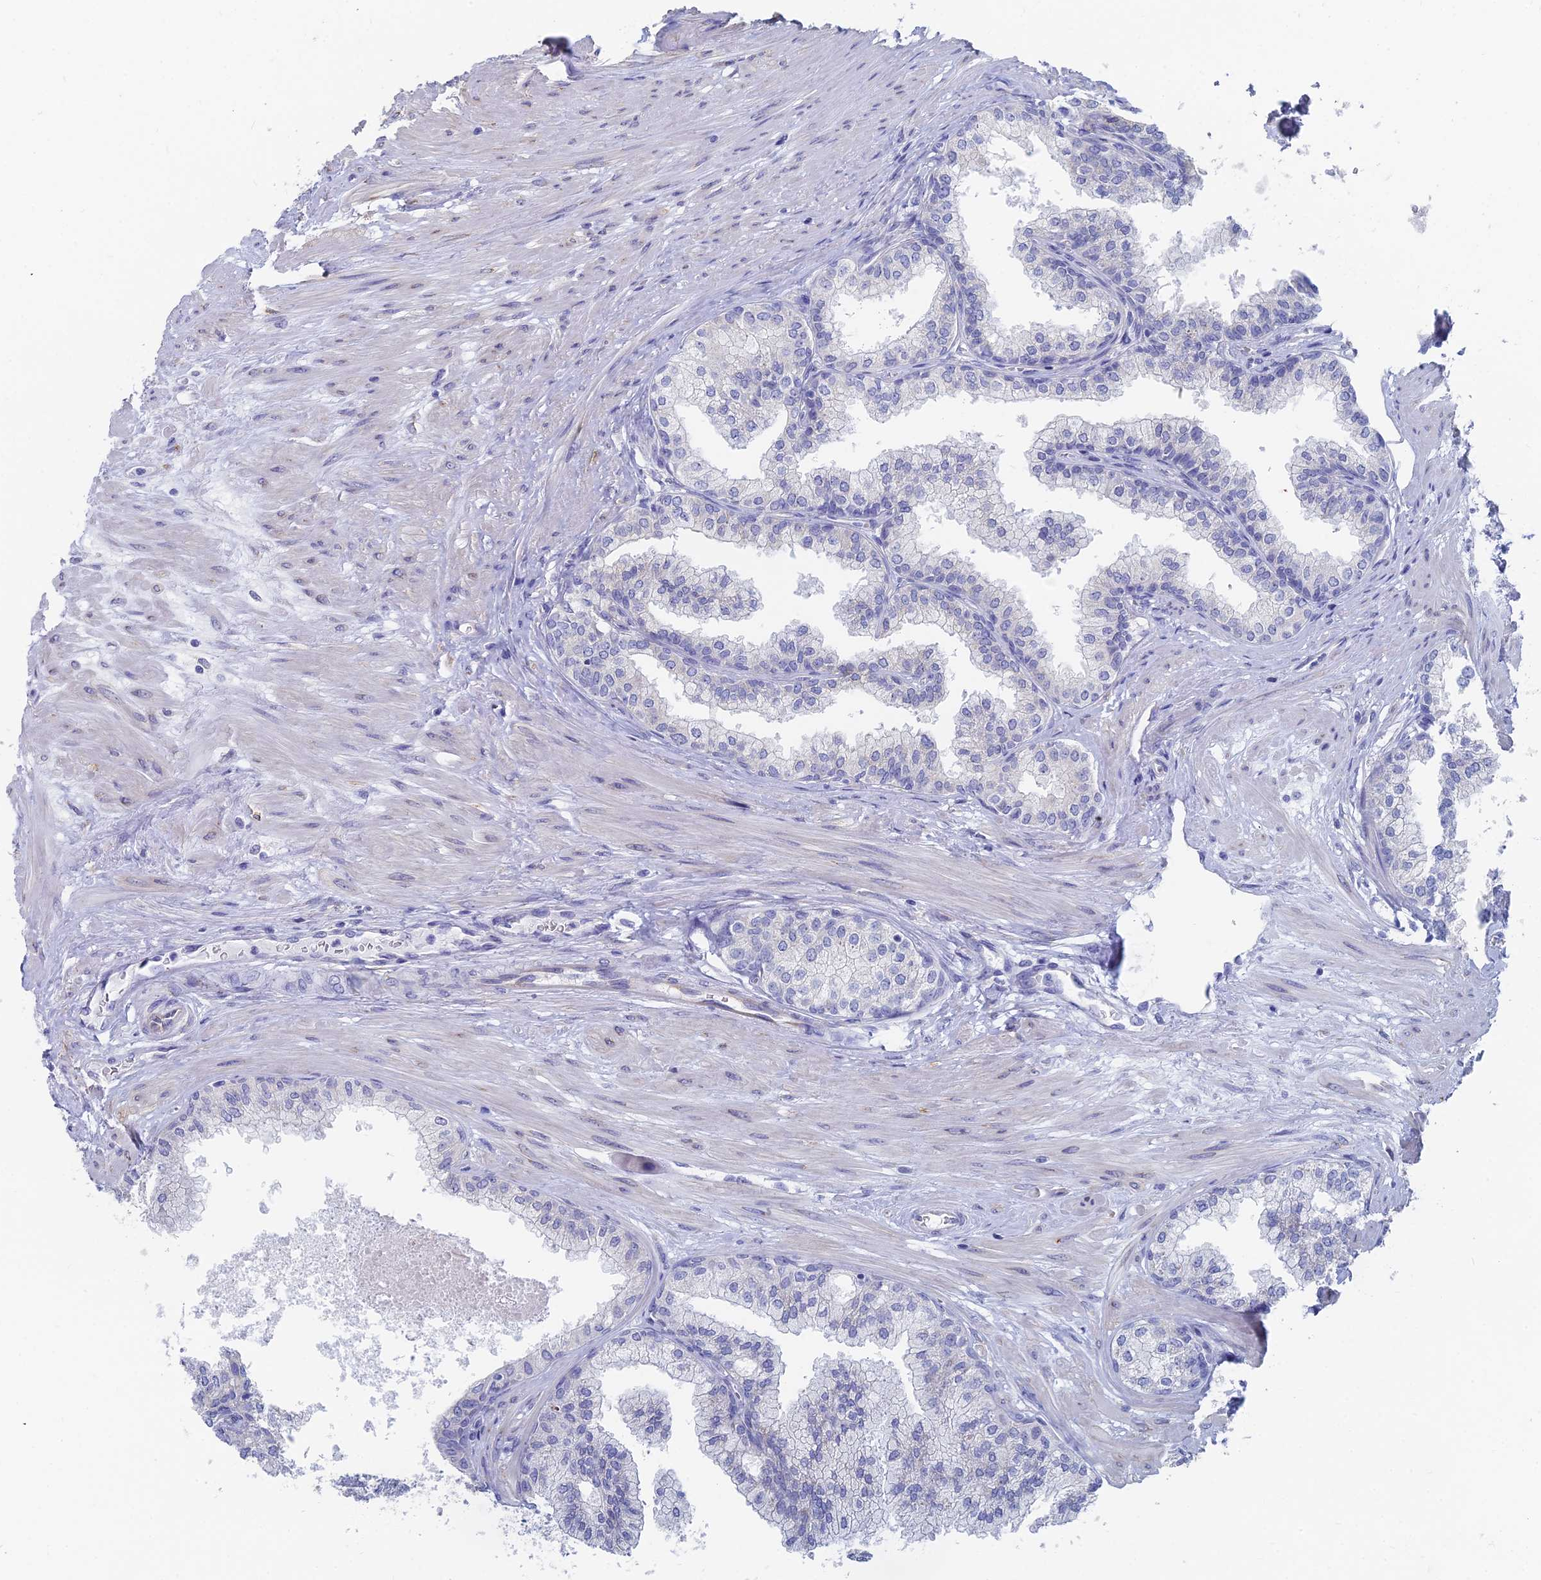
{"staining": {"intensity": "negative", "quantity": "none", "location": "none"}, "tissue": "prostate", "cell_type": "Glandular cells", "image_type": "normal", "snomed": [{"axis": "morphology", "description": "Normal tissue, NOS"}, {"axis": "topography", "description": "Prostate"}], "caption": "DAB immunohistochemical staining of benign prostate demonstrates no significant positivity in glandular cells. (DAB (3,3'-diaminobenzidine) IHC with hematoxylin counter stain).", "gene": "TNNT3", "patient": {"sex": "male", "age": 60}}